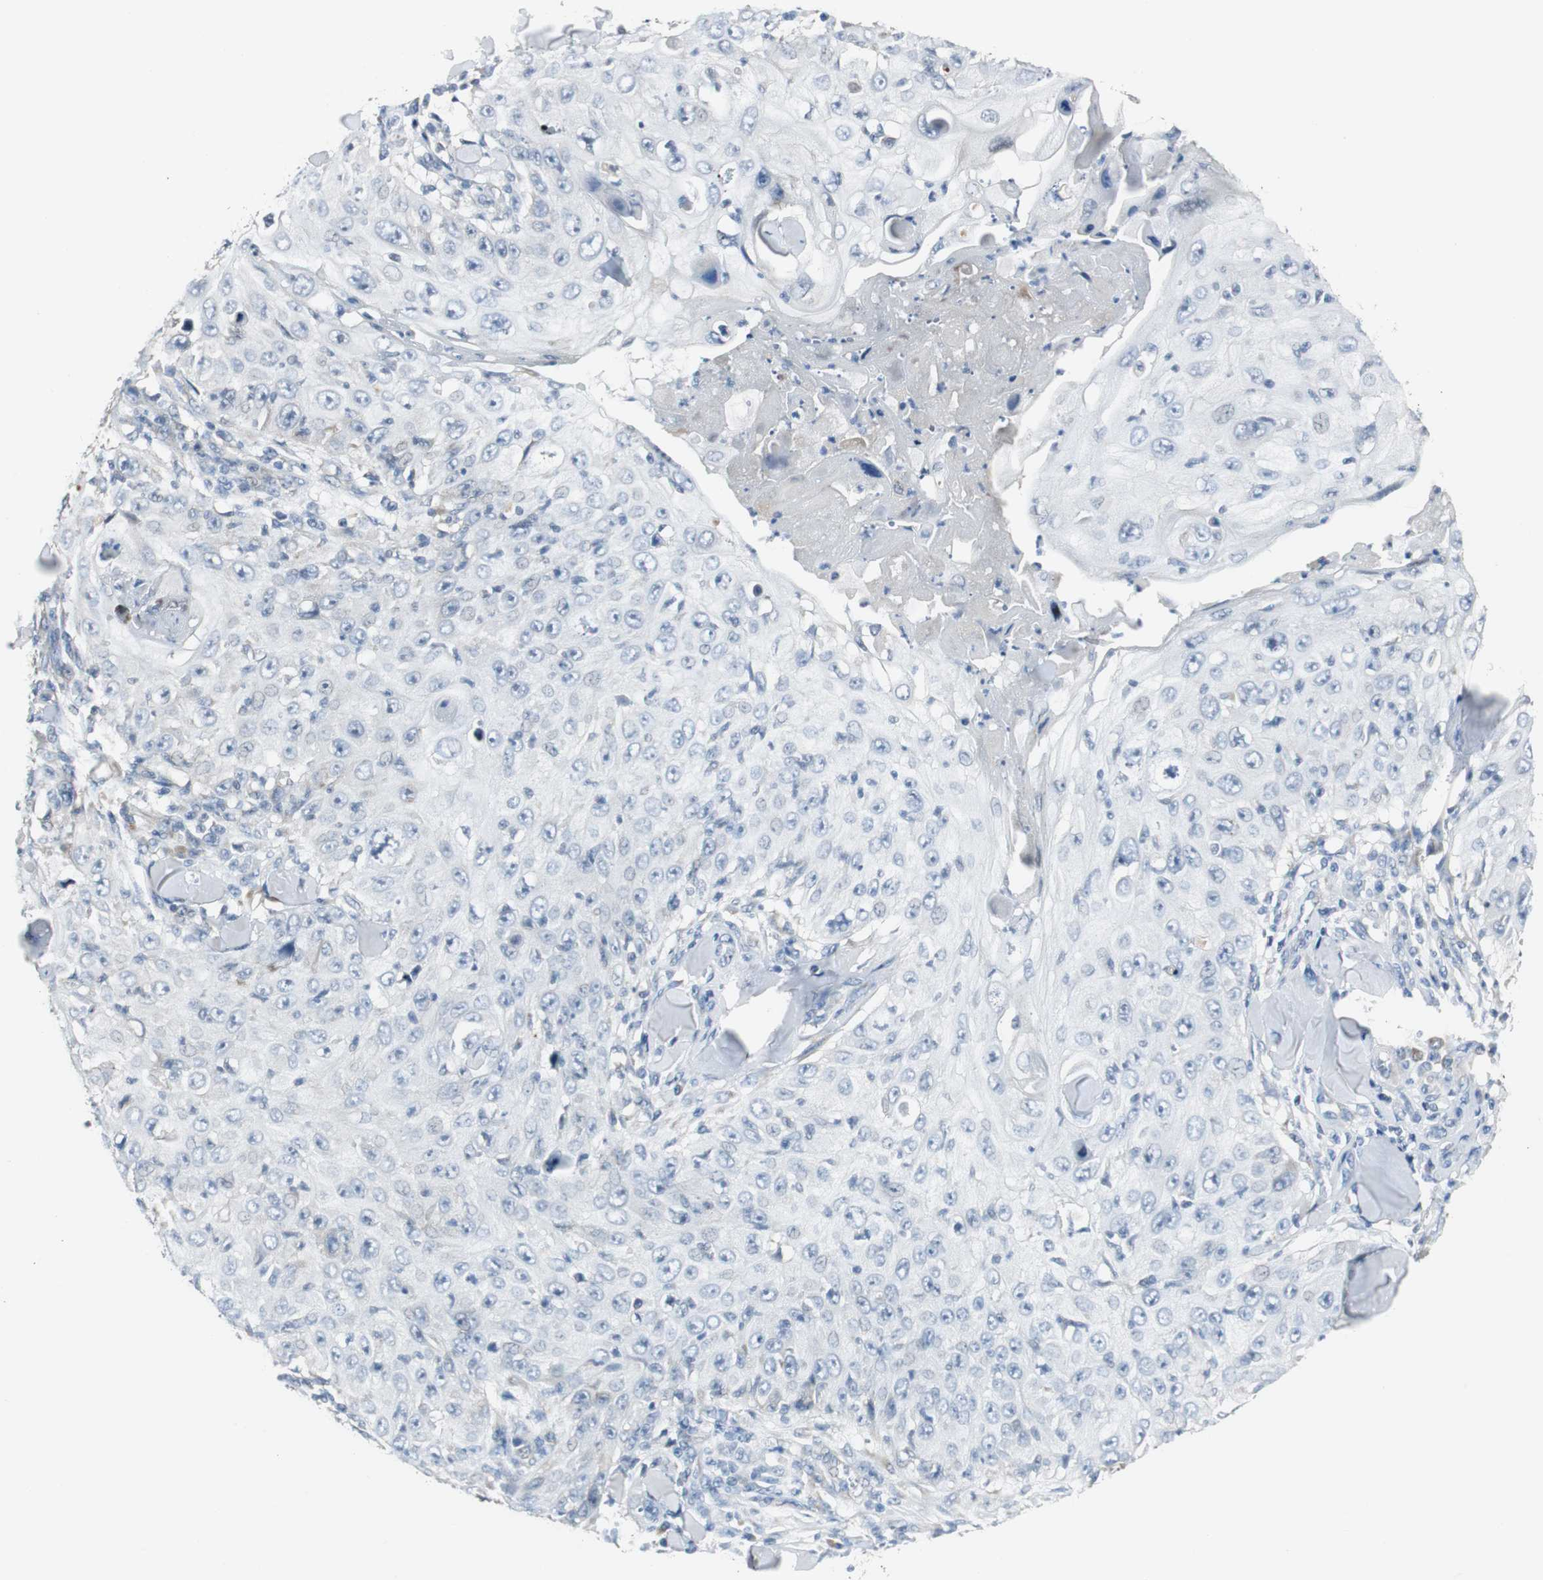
{"staining": {"intensity": "negative", "quantity": "none", "location": "none"}, "tissue": "skin cancer", "cell_type": "Tumor cells", "image_type": "cancer", "snomed": [{"axis": "morphology", "description": "Squamous cell carcinoma, NOS"}, {"axis": "topography", "description": "Skin"}], "caption": "Protein analysis of skin cancer (squamous cell carcinoma) displays no significant positivity in tumor cells.", "gene": "MYT1", "patient": {"sex": "male", "age": 86}}